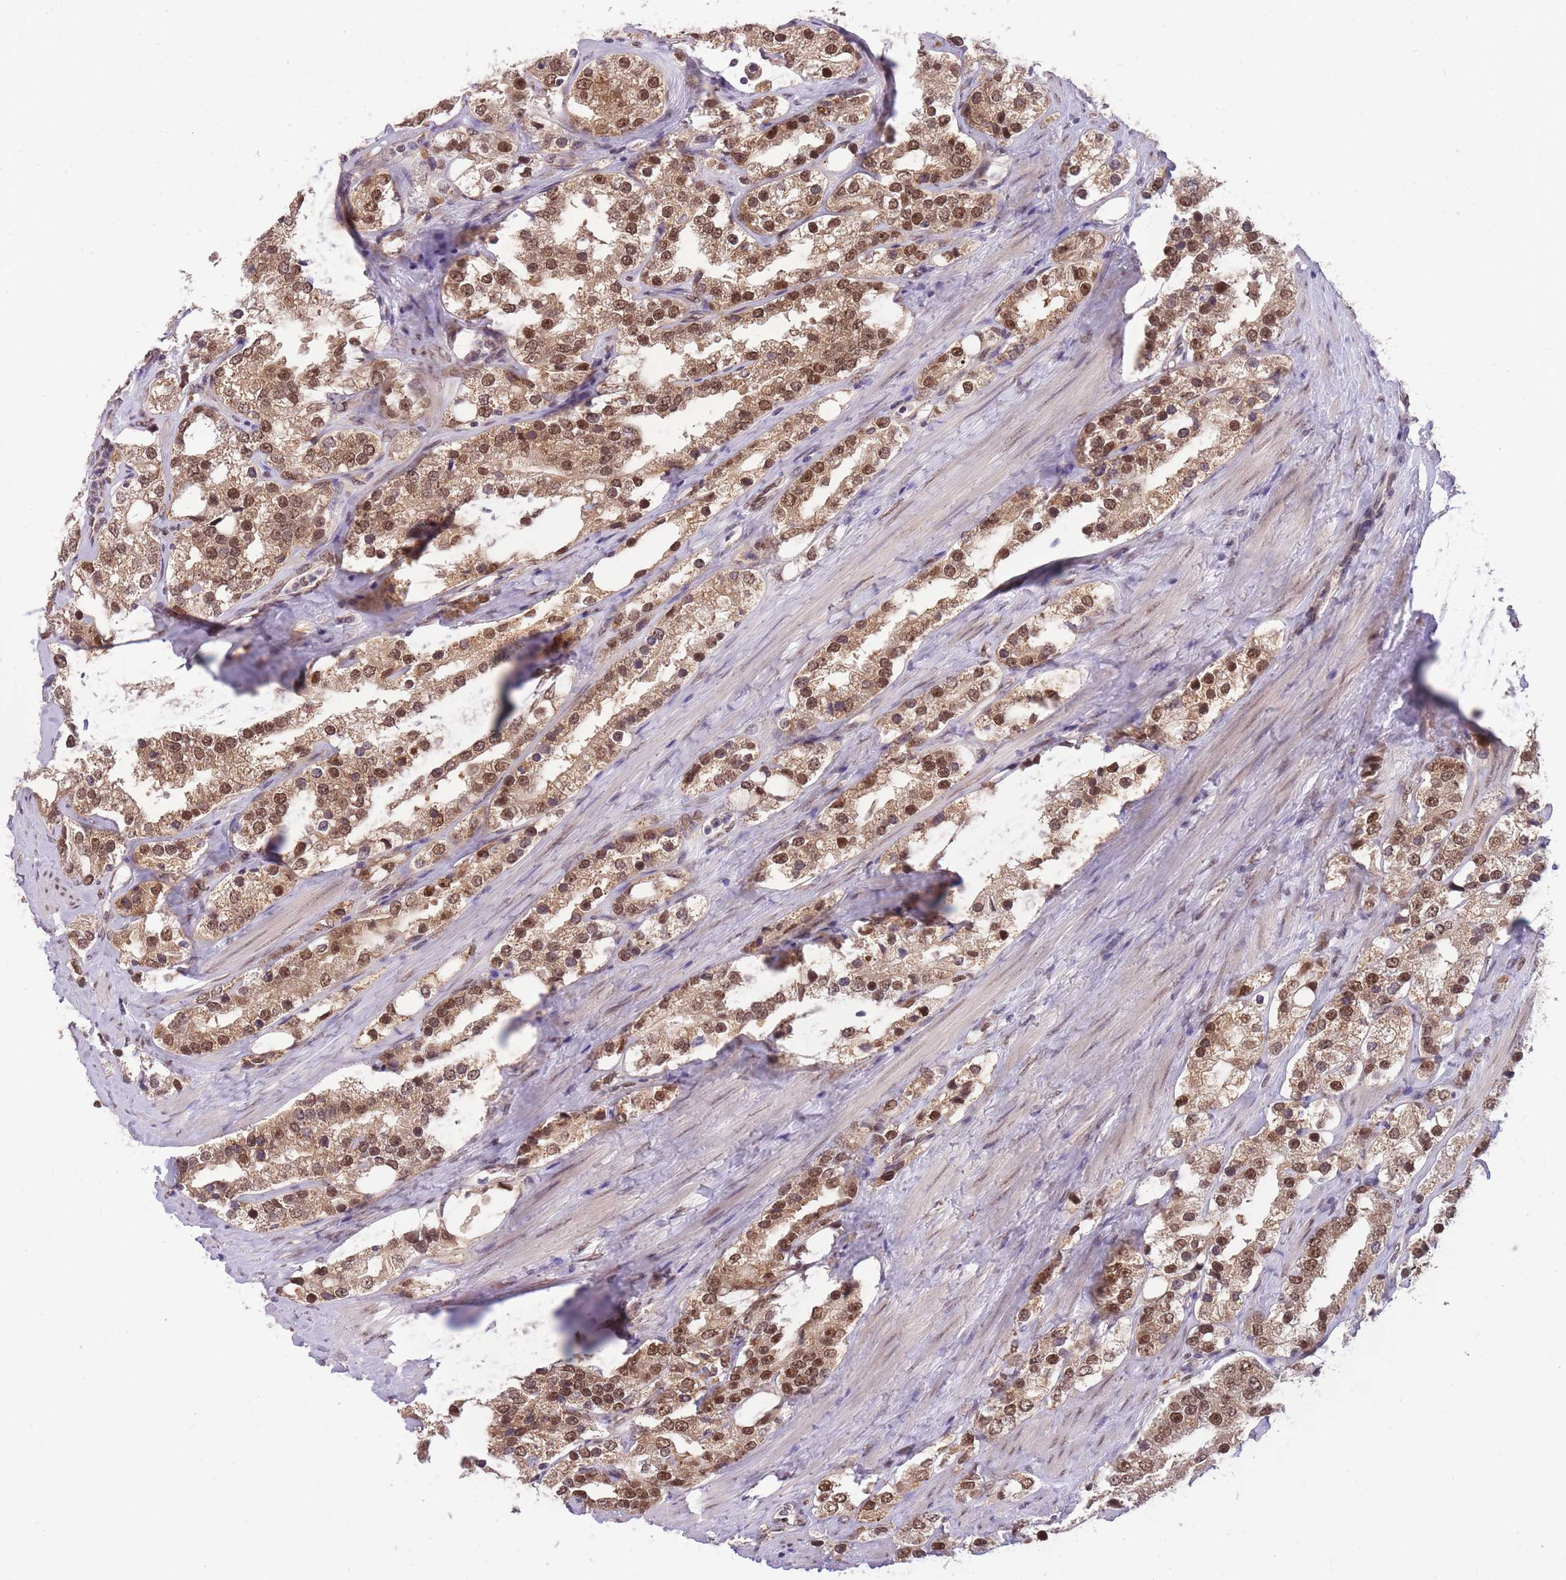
{"staining": {"intensity": "moderate", "quantity": ">75%", "location": "cytoplasmic/membranous,nuclear"}, "tissue": "prostate cancer", "cell_type": "Tumor cells", "image_type": "cancer", "snomed": [{"axis": "morphology", "description": "Adenocarcinoma, NOS"}, {"axis": "topography", "description": "Prostate"}], "caption": "DAB (3,3'-diaminobenzidine) immunohistochemical staining of prostate adenocarcinoma demonstrates moderate cytoplasmic/membranous and nuclear protein expression in about >75% of tumor cells.", "gene": "CDIP1", "patient": {"sex": "male", "age": 79}}